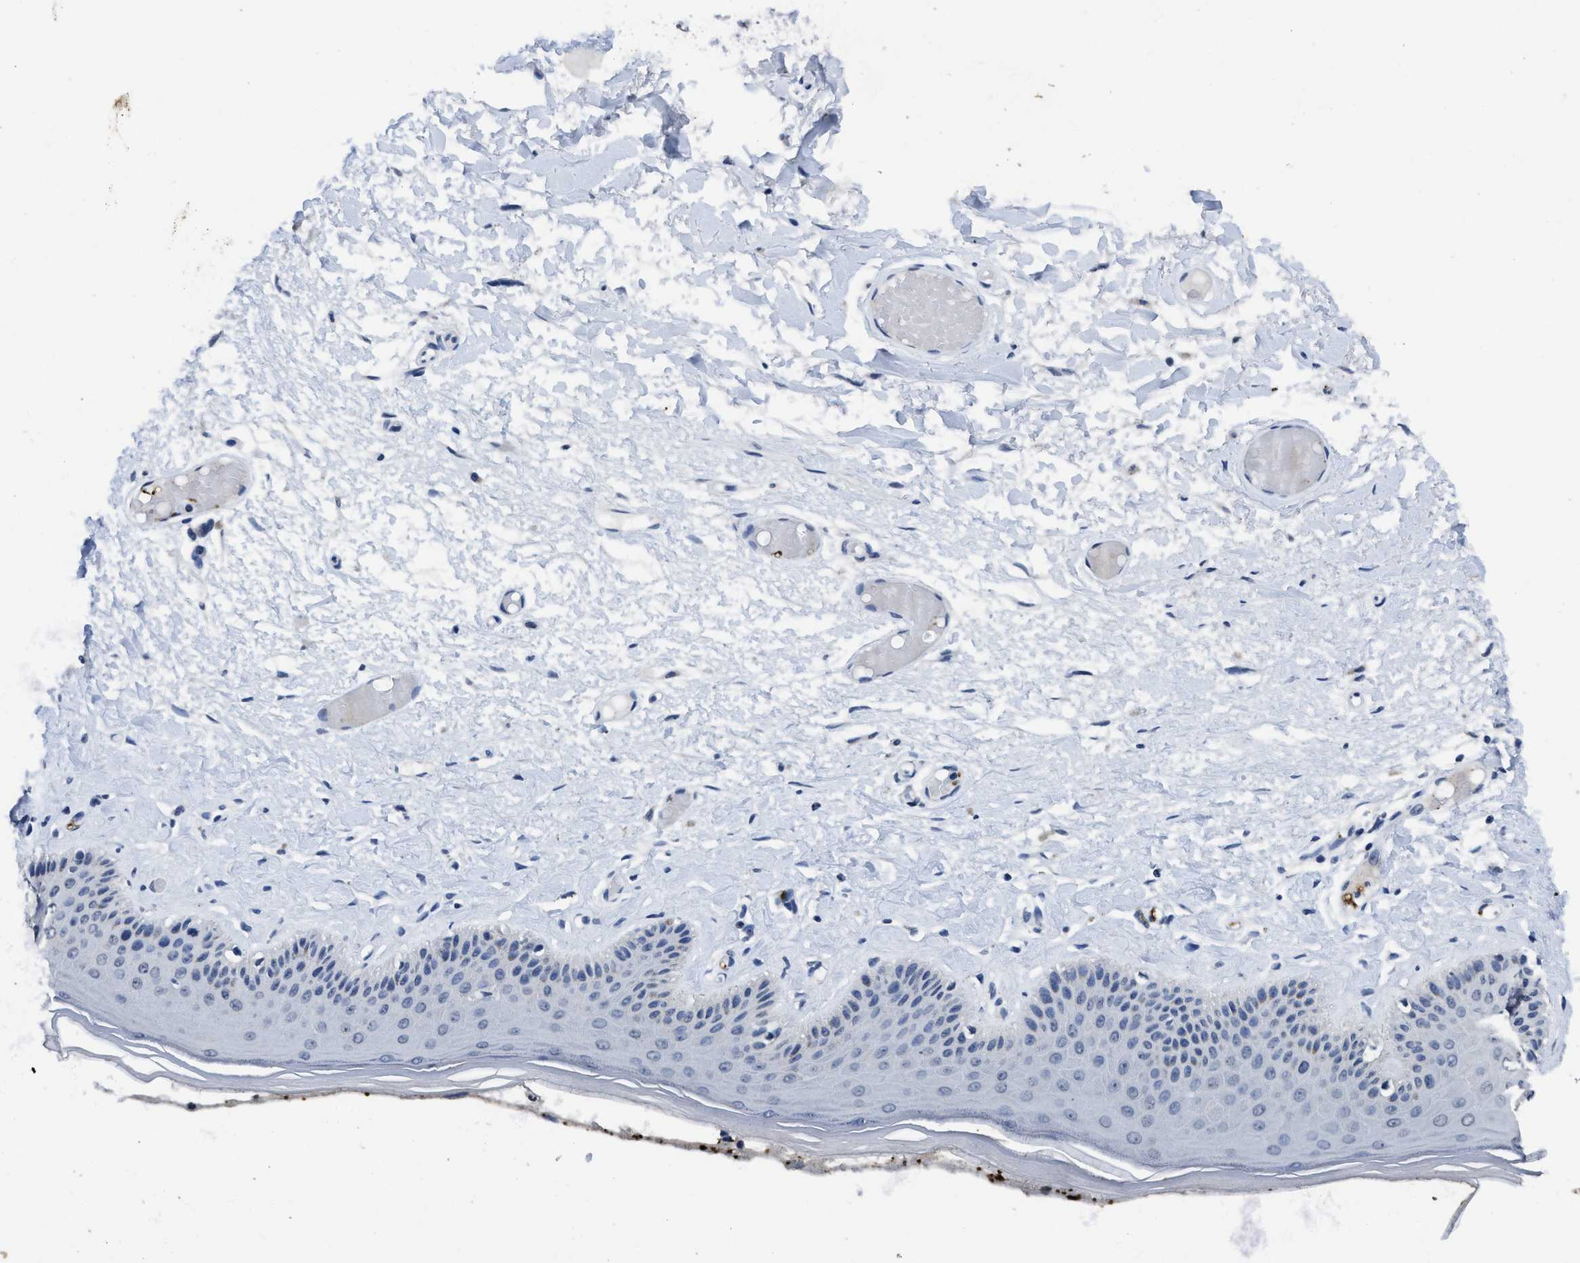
{"staining": {"intensity": "negative", "quantity": "none", "location": "none"}, "tissue": "skin", "cell_type": "Epidermal cells", "image_type": "normal", "snomed": [{"axis": "morphology", "description": "Normal tissue, NOS"}, {"axis": "topography", "description": "Vulva"}], "caption": "Image shows no protein positivity in epidermal cells of benign skin. (DAB IHC visualized using brightfield microscopy, high magnification).", "gene": "ITGA2B", "patient": {"sex": "female", "age": 73}}